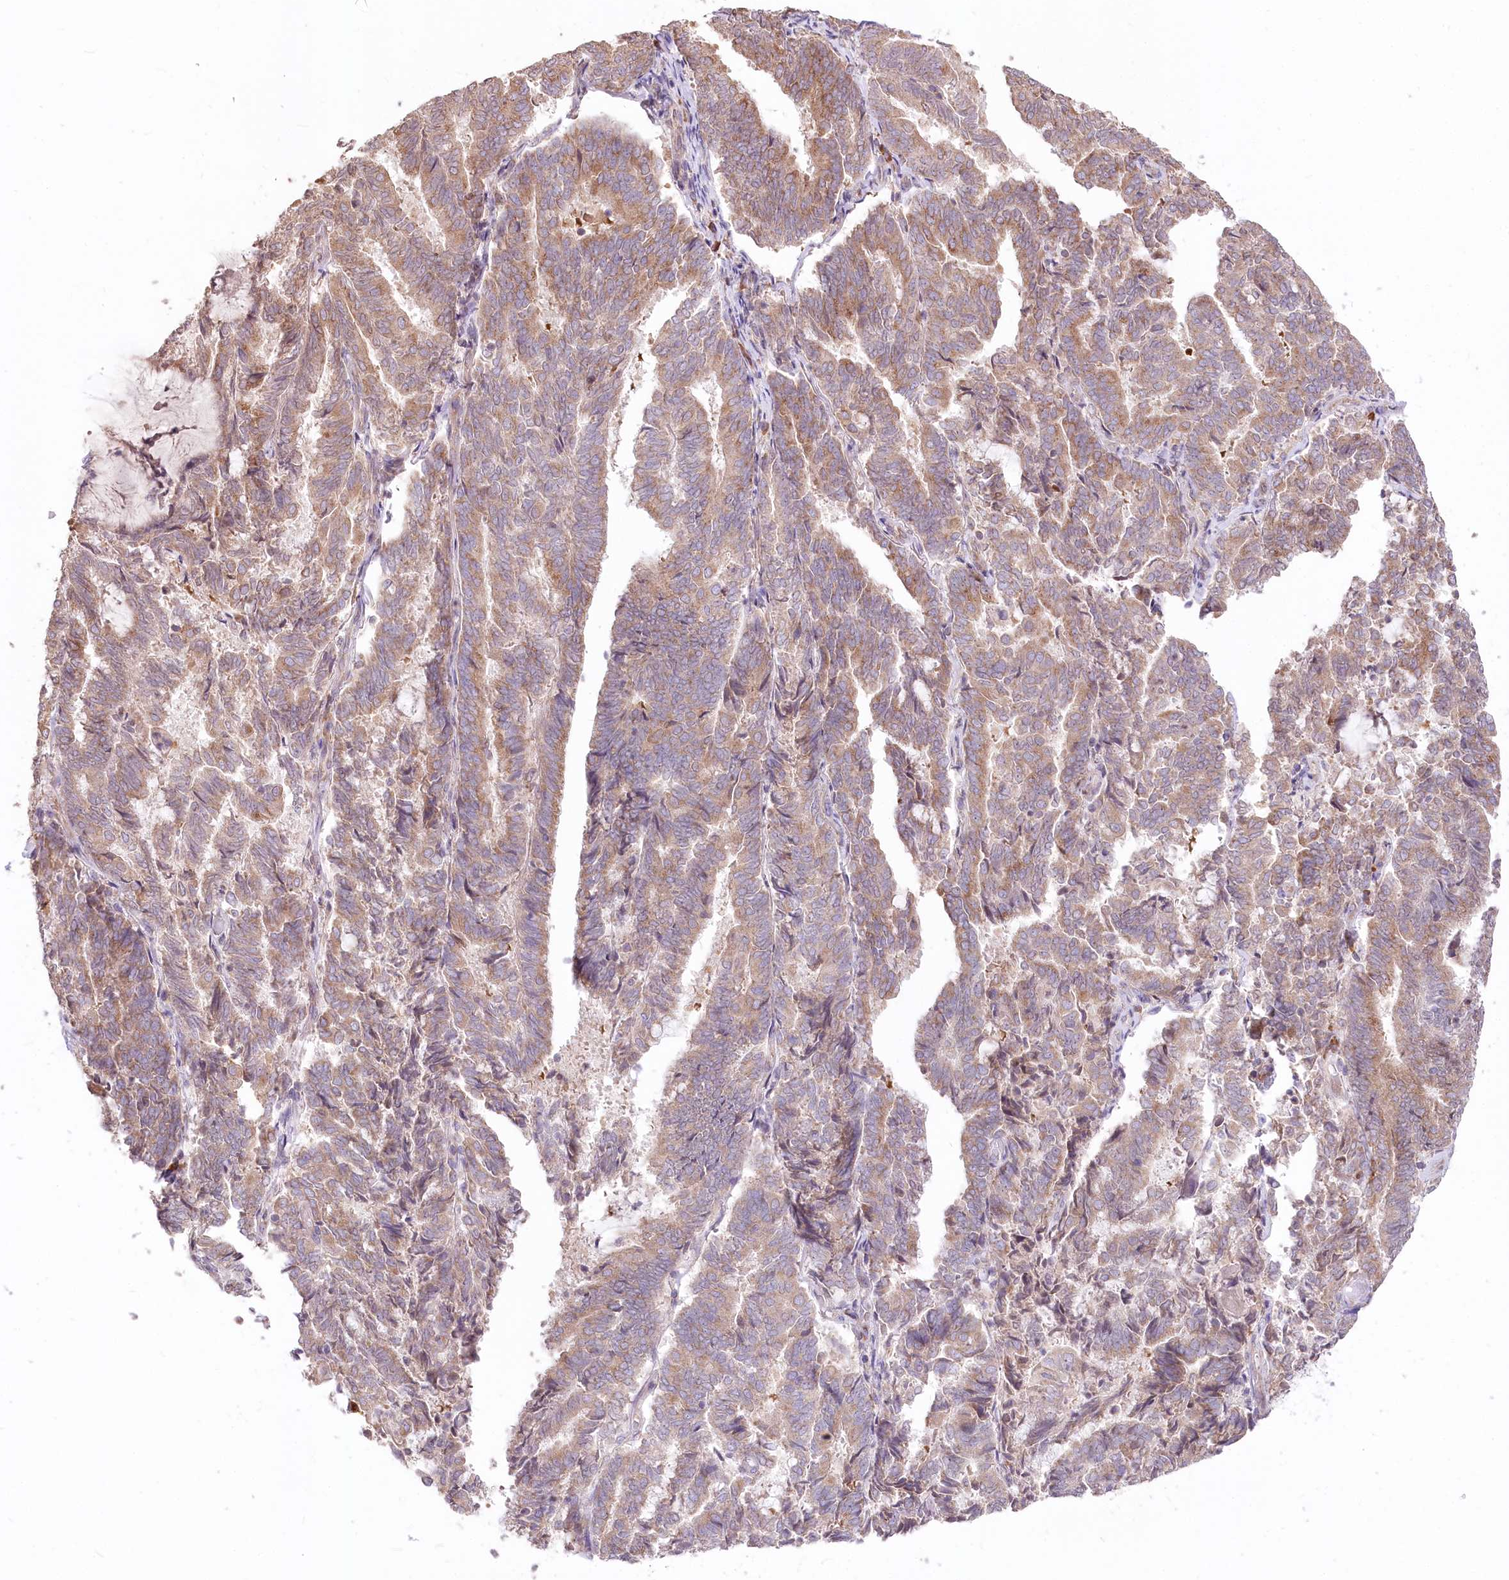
{"staining": {"intensity": "moderate", "quantity": ">75%", "location": "cytoplasmic/membranous"}, "tissue": "endometrial cancer", "cell_type": "Tumor cells", "image_type": "cancer", "snomed": [{"axis": "morphology", "description": "Adenocarcinoma, NOS"}, {"axis": "topography", "description": "Endometrium"}], "caption": "Endometrial adenocarcinoma tissue reveals moderate cytoplasmic/membranous positivity in about >75% of tumor cells, visualized by immunohistochemistry.", "gene": "STT3B", "patient": {"sex": "female", "age": 80}}